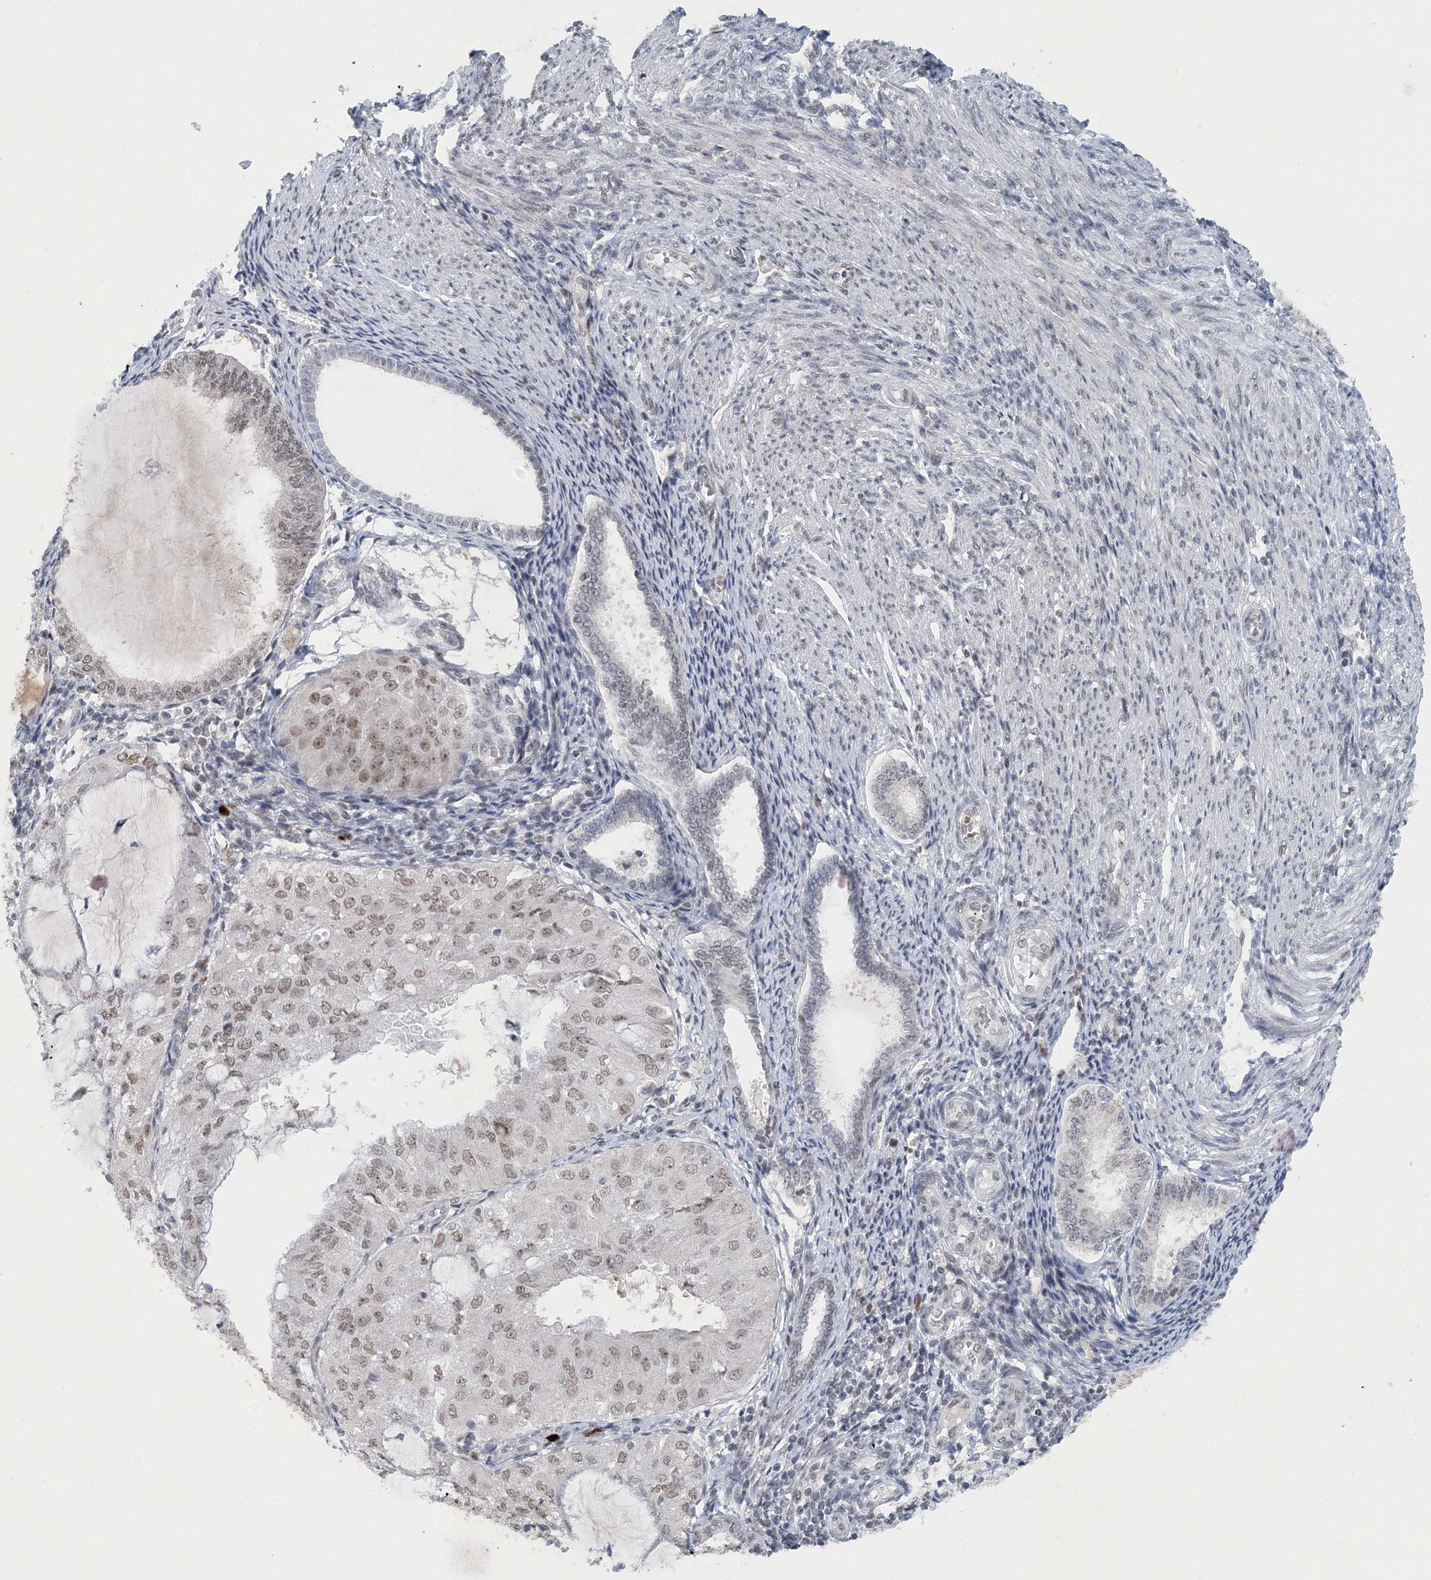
{"staining": {"intensity": "weak", "quantity": "25%-75%", "location": "cytoplasmic/membranous,nuclear"}, "tissue": "endometrial cancer", "cell_type": "Tumor cells", "image_type": "cancer", "snomed": [{"axis": "morphology", "description": "Adenocarcinoma, NOS"}, {"axis": "topography", "description": "Endometrium"}], "caption": "Immunohistochemical staining of human endometrial cancer displays low levels of weak cytoplasmic/membranous and nuclear staining in about 25%-75% of tumor cells. (DAB (3,3'-diaminobenzidine) = brown stain, brightfield microscopy at high magnification).", "gene": "MBD2", "patient": {"sex": "female", "age": 81}}